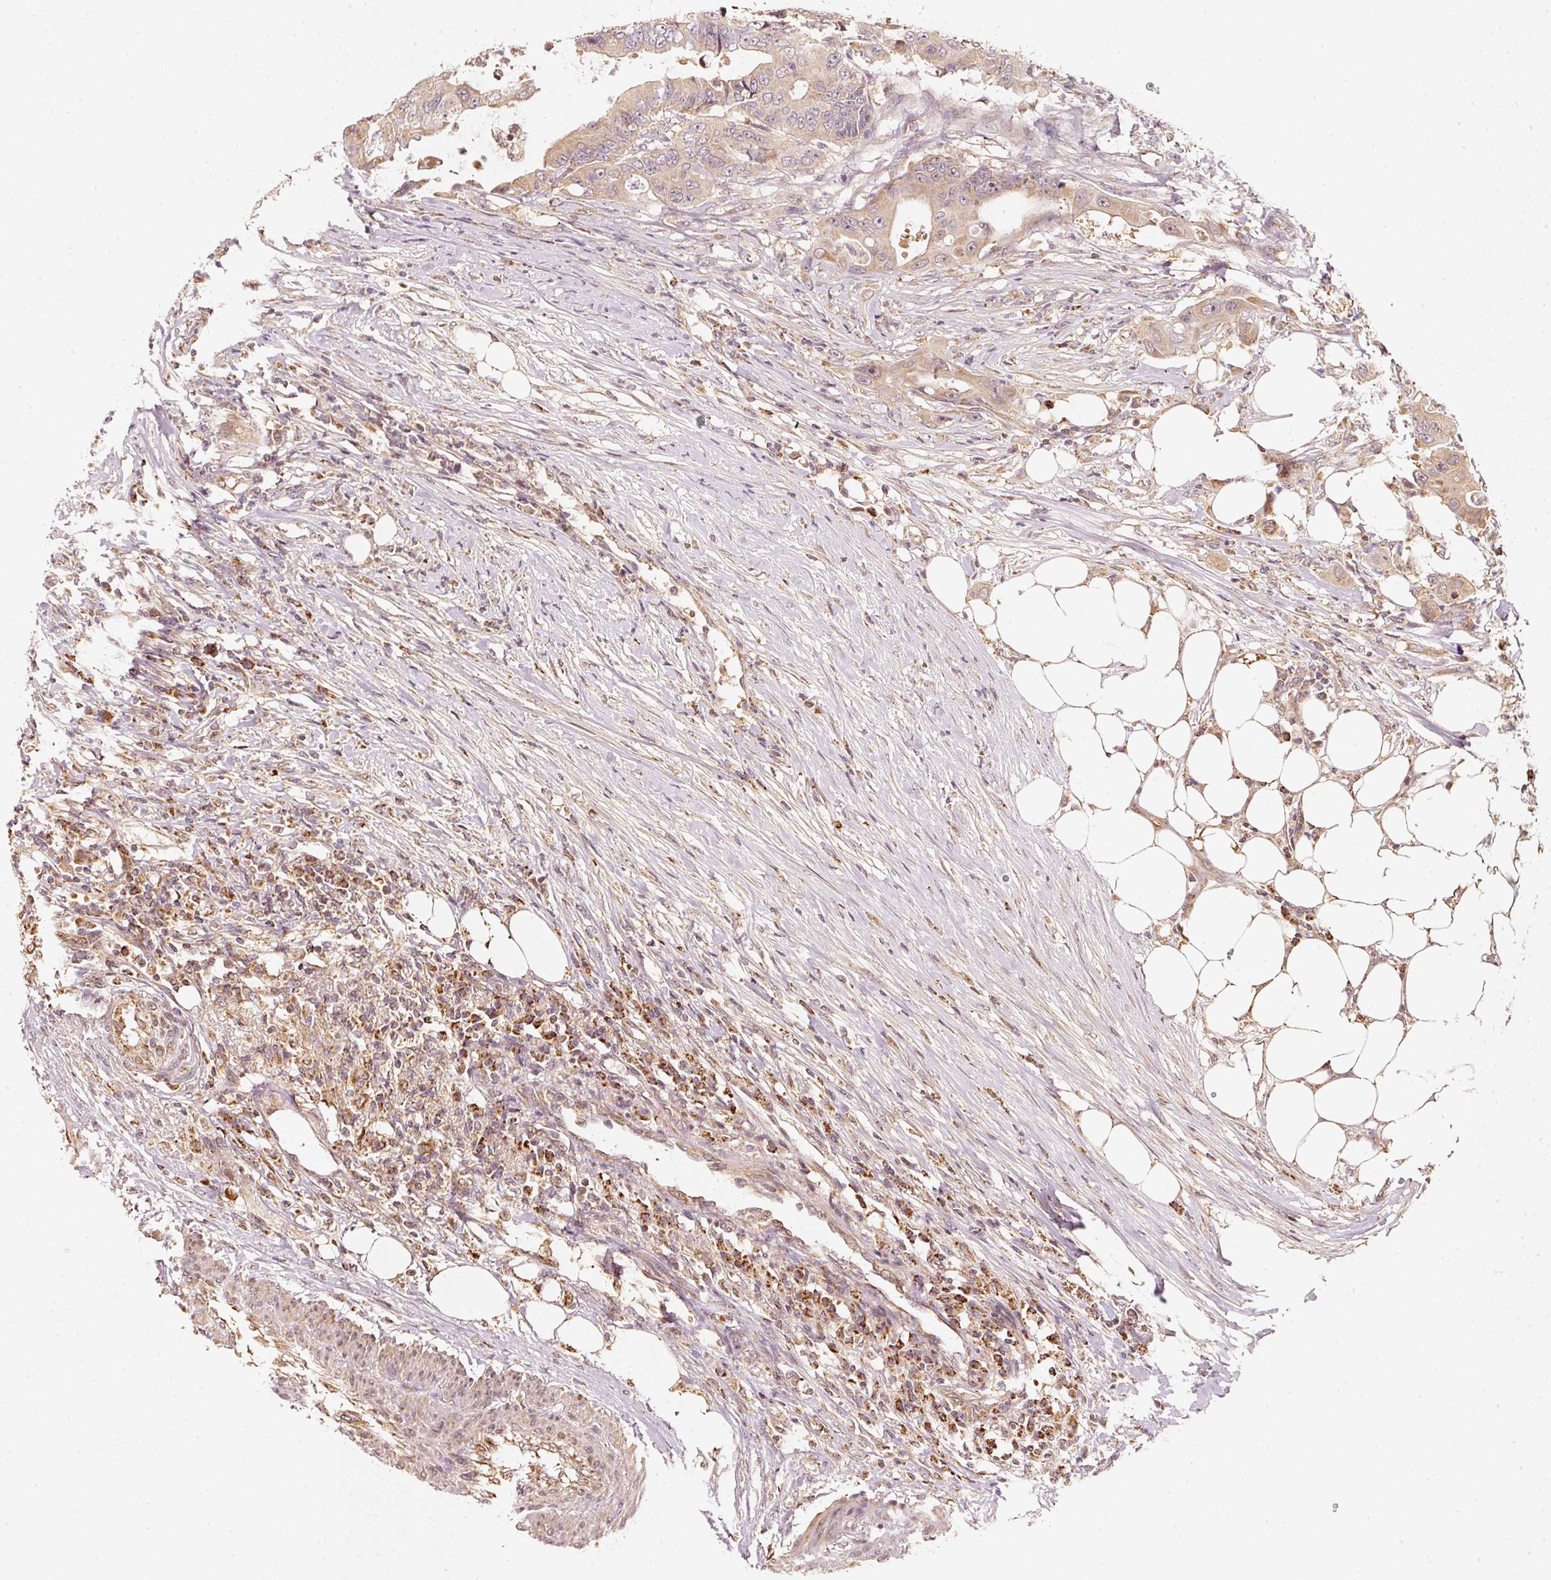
{"staining": {"intensity": "moderate", "quantity": ">75%", "location": "cytoplasmic/membranous"}, "tissue": "colorectal cancer", "cell_type": "Tumor cells", "image_type": "cancer", "snomed": [{"axis": "morphology", "description": "Adenocarcinoma, NOS"}, {"axis": "topography", "description": "Colon"}], "caption": "Protein staining of adenocarcinoma (colorectal) tissue demonstrates moderate cytoplasmic/membranous positivity in approximately >75% of tumor cells.", "gene": "RAB35", "patient": {"sex": "male", "age": 71}}